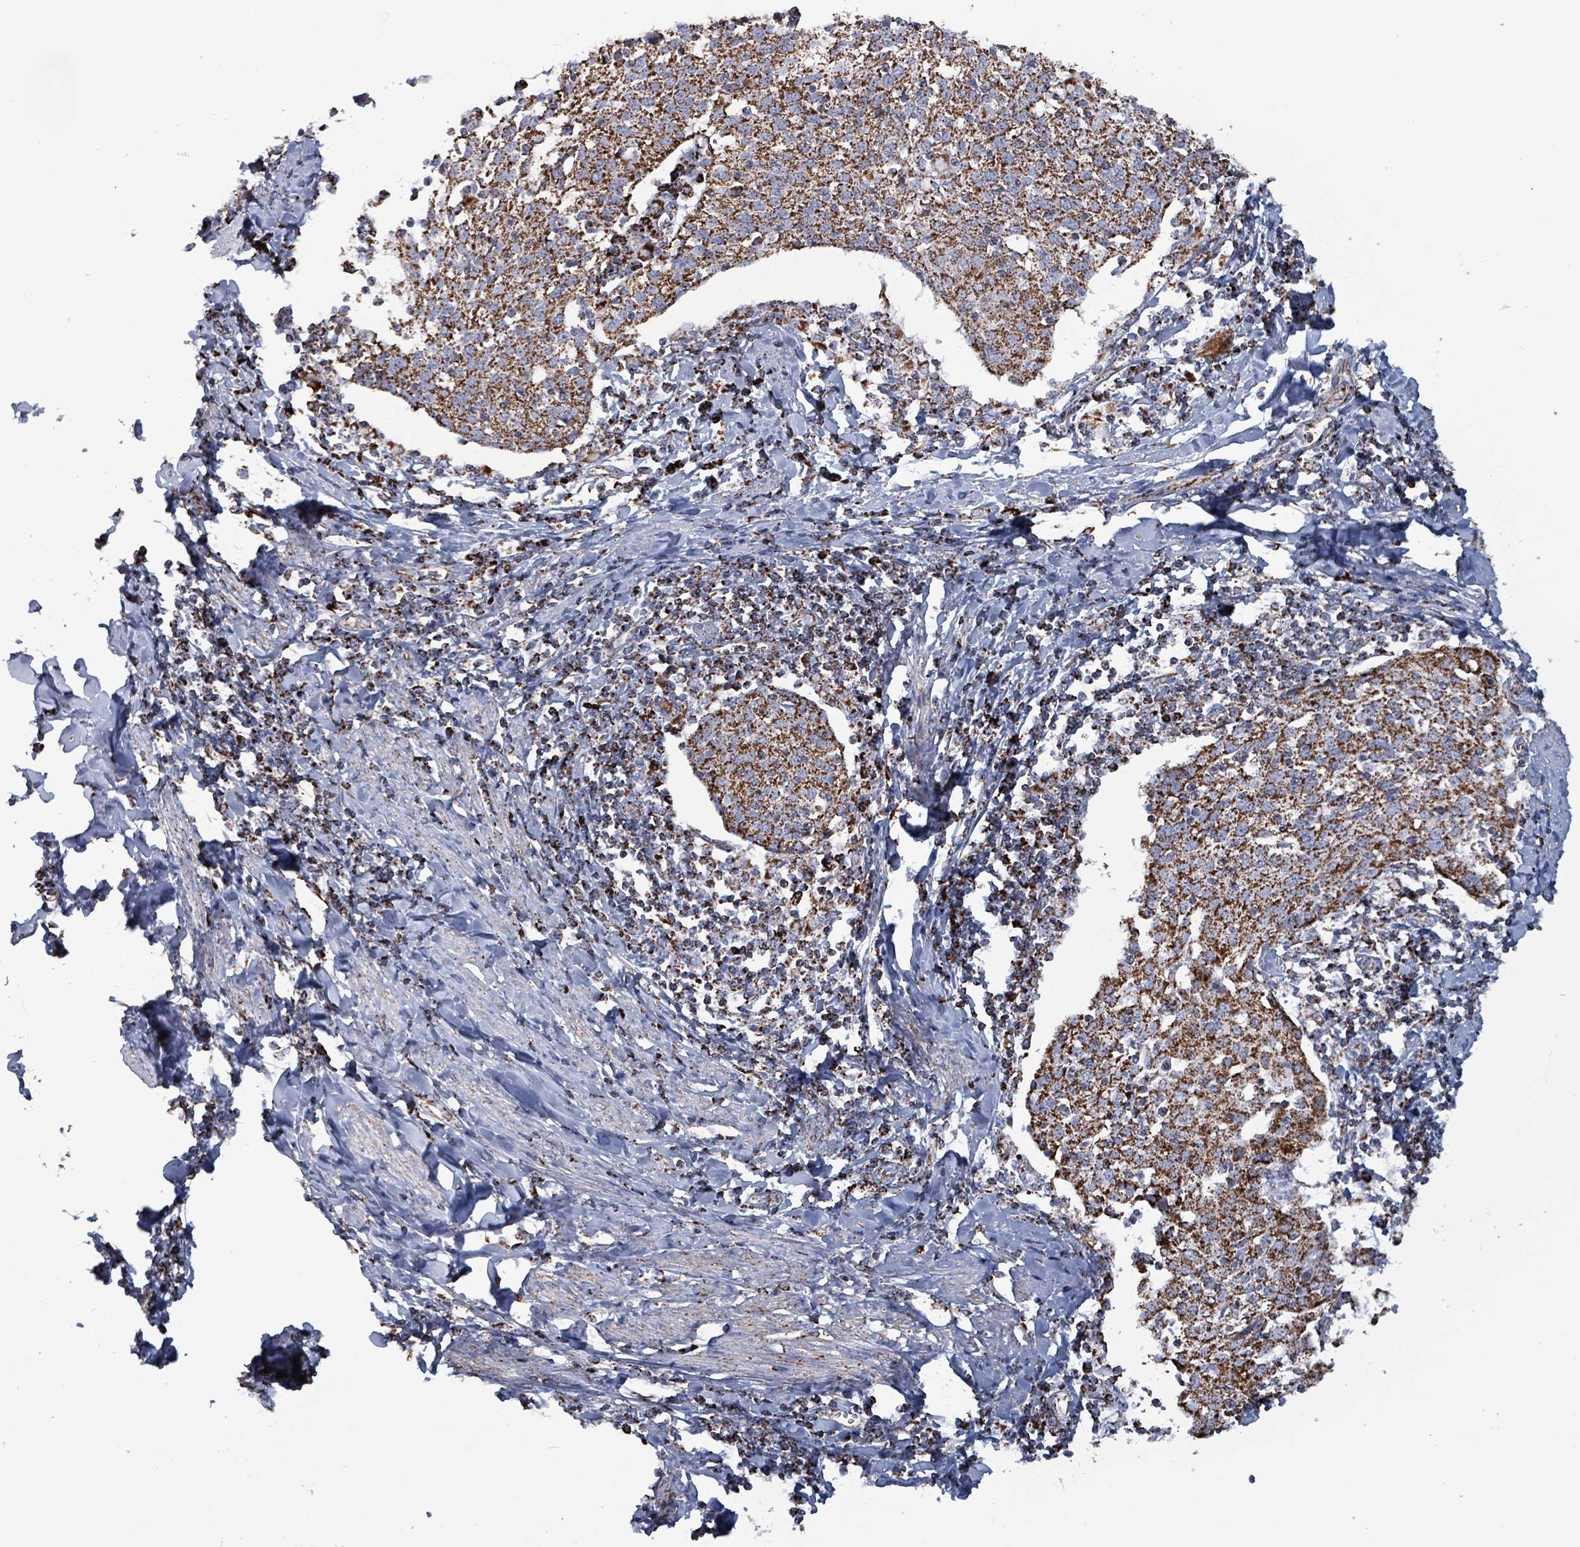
{"staining": {"intensity": "strong", "quantity": ">75%", "location": "cytoplasmic/membranous"}, "tissue": "cervical cancer", "cell_type": "Tumor cells", "image_type": "cancer", "snomed": [{"axis": "morphology", "description": "Squamous cell carcinoma, NOS"}, {"axis": "topography", "description": "Cervix"}], "caption": "IHC of human cervical cancer demonstrates high levels of strong cytoplasmic/membranous expression in about >75% of tumor cells.", "gene": "IDH3B", "patient": {"sex": "female", "age": 52}}